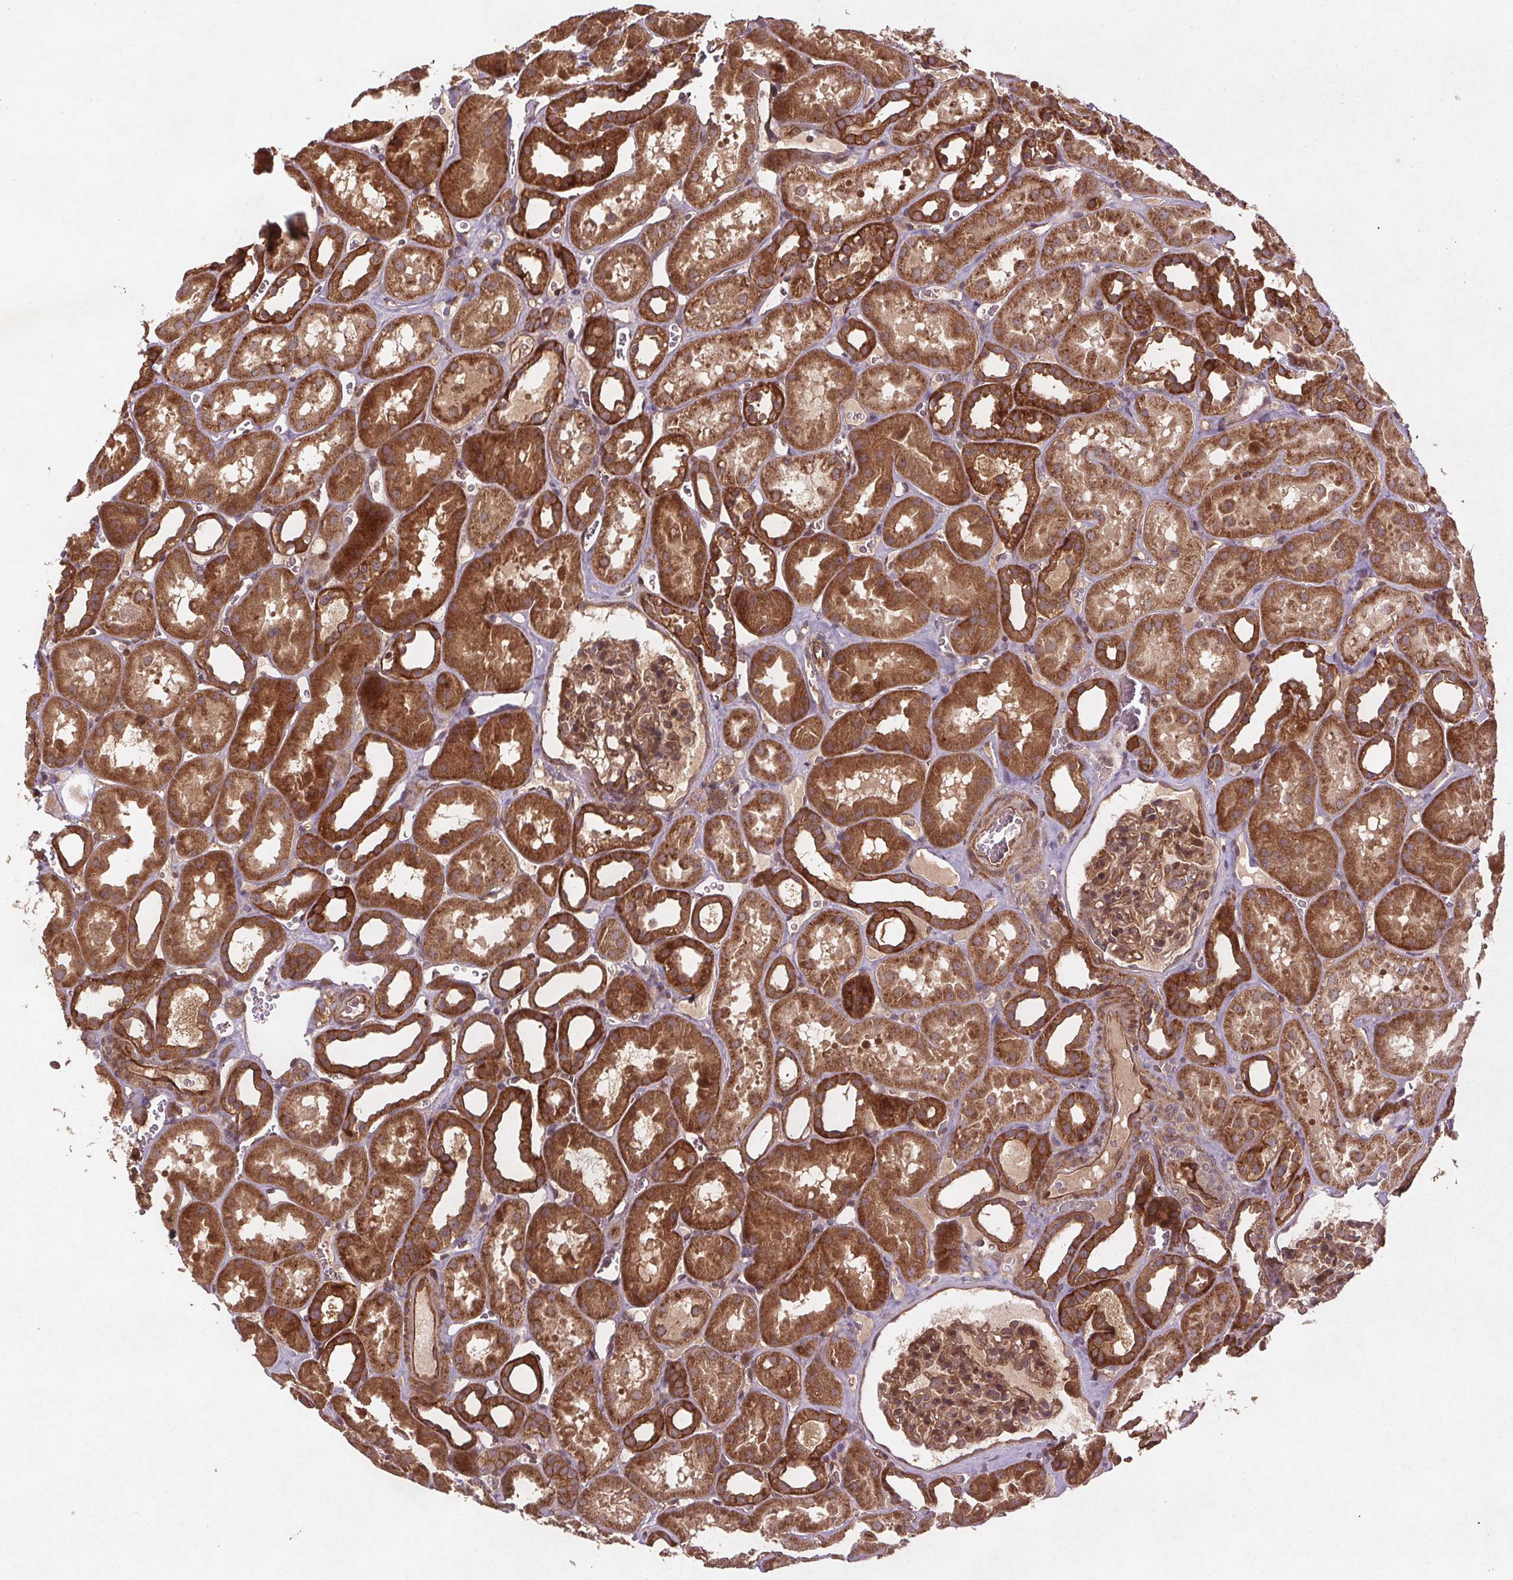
{"staining": {"intensity": "moderate", "quantity": ">75%", "location": "cytoplasmic/membranous"}, "tissue": "kidney", "cell_type": "Cells in glomeruli", "image_type": "normal", "snomed": [{"axis": "morphology", "description": "Normal tissue, NOS"}, {"axis": "topography", "description": "Kidney"}], "caption": "Cells in glomeruli demonstrate medium levels of moderate cytoplasmic/membranous positivity in approximately >75% of cells in unremarkable kidney.", "gene": "SEC14L2", "patient": {"sex": "female", "age": 41}}